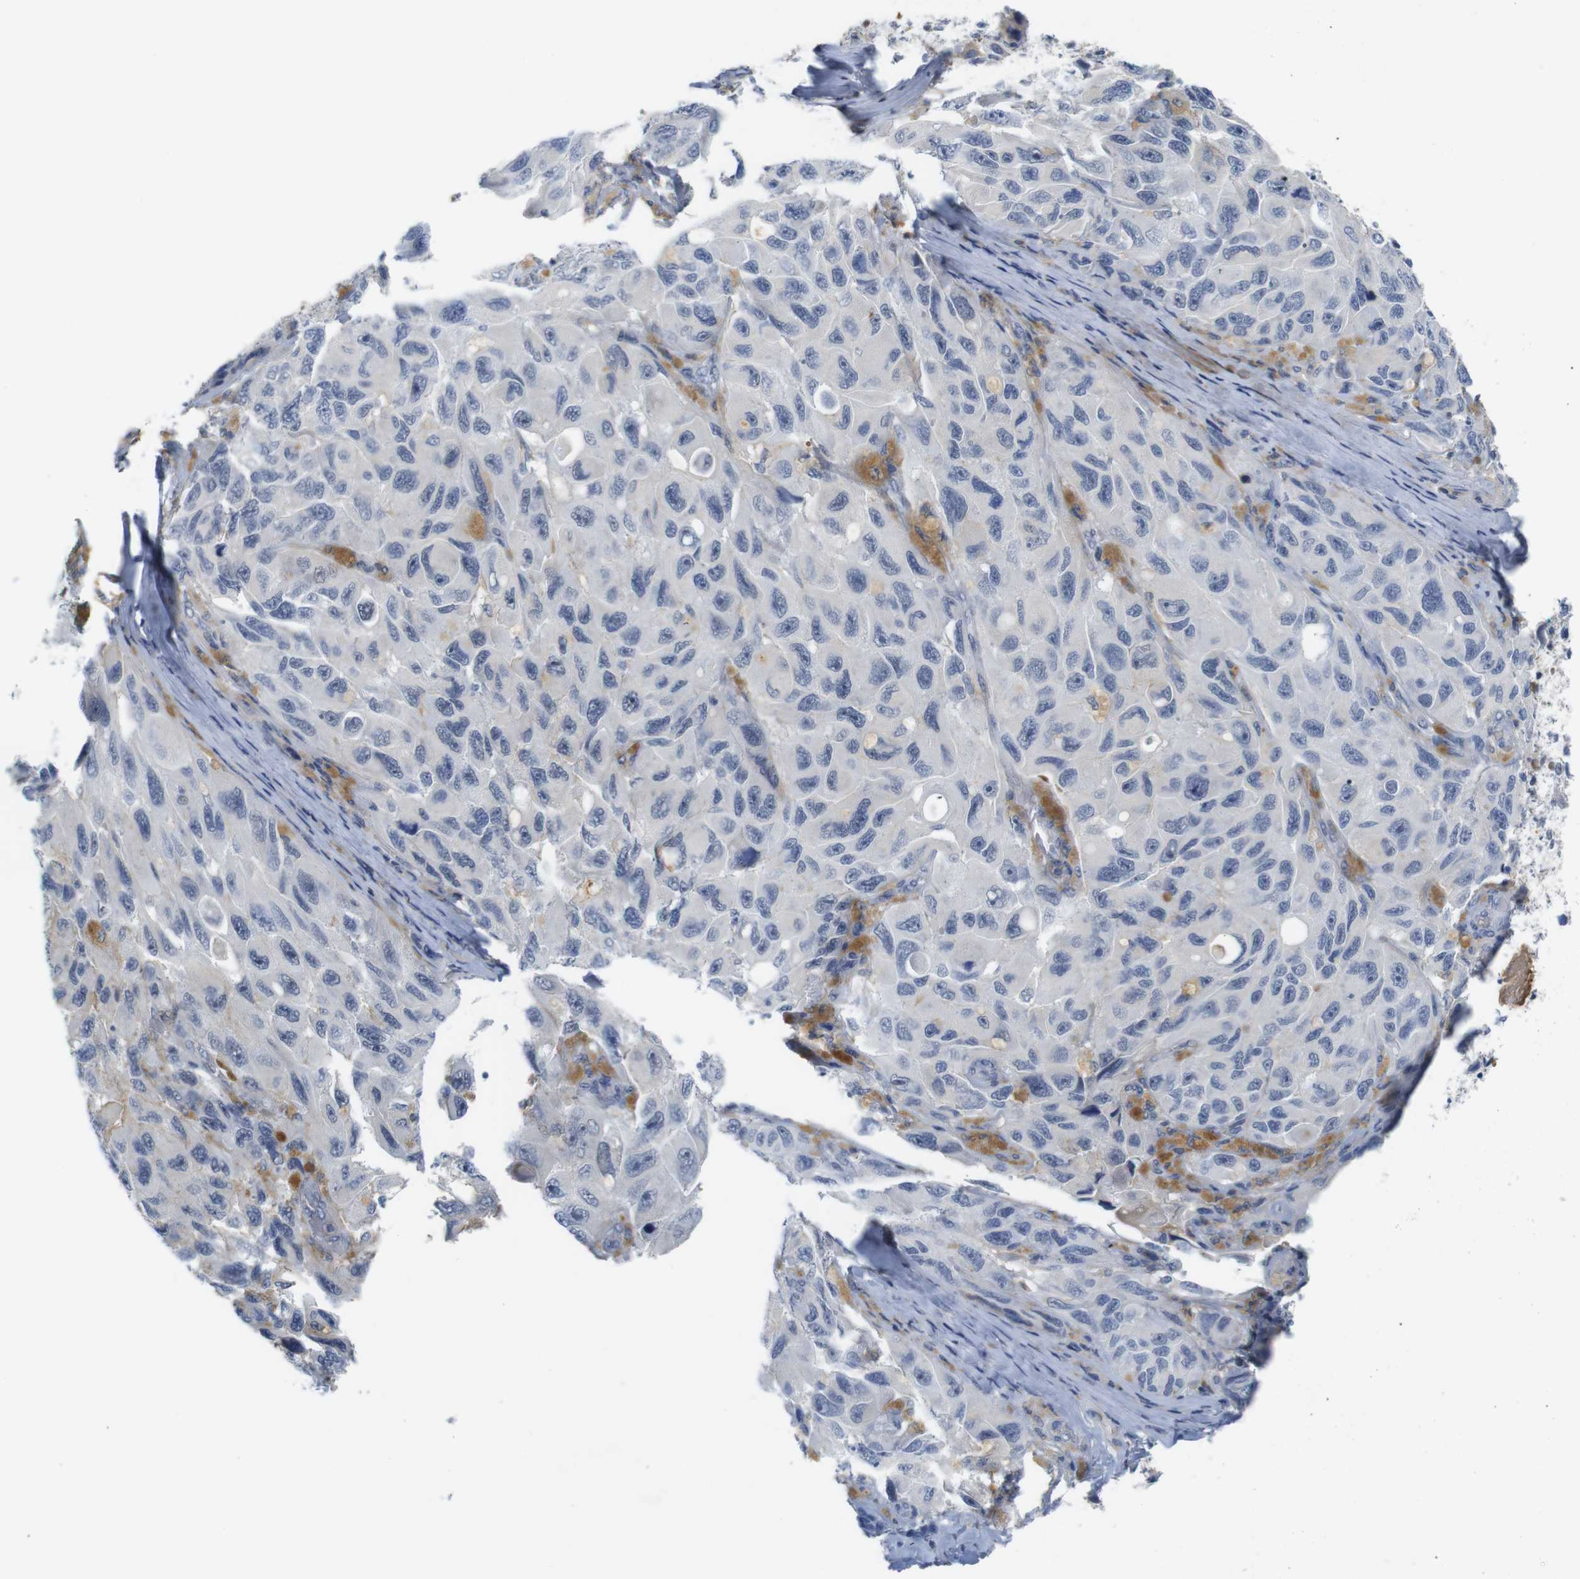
{"staining": {"intensity": "negative", "quantity": "none", "location": "none"}, "tissue": "melanoma", "cell_type": "Tumor cells", "image_type": "cancer", "snomed": [{"axis": "morphology", "description": "Malignant melanoma, NOS"}, {"axis": "topography", "description": "Skin"}], "caption": "Malignant melanoma was stained to show a protein in brown. There is no significant staining in tumor cells.", "gene": "OTOF", "patient": {"sex": "female", "age": 73}}